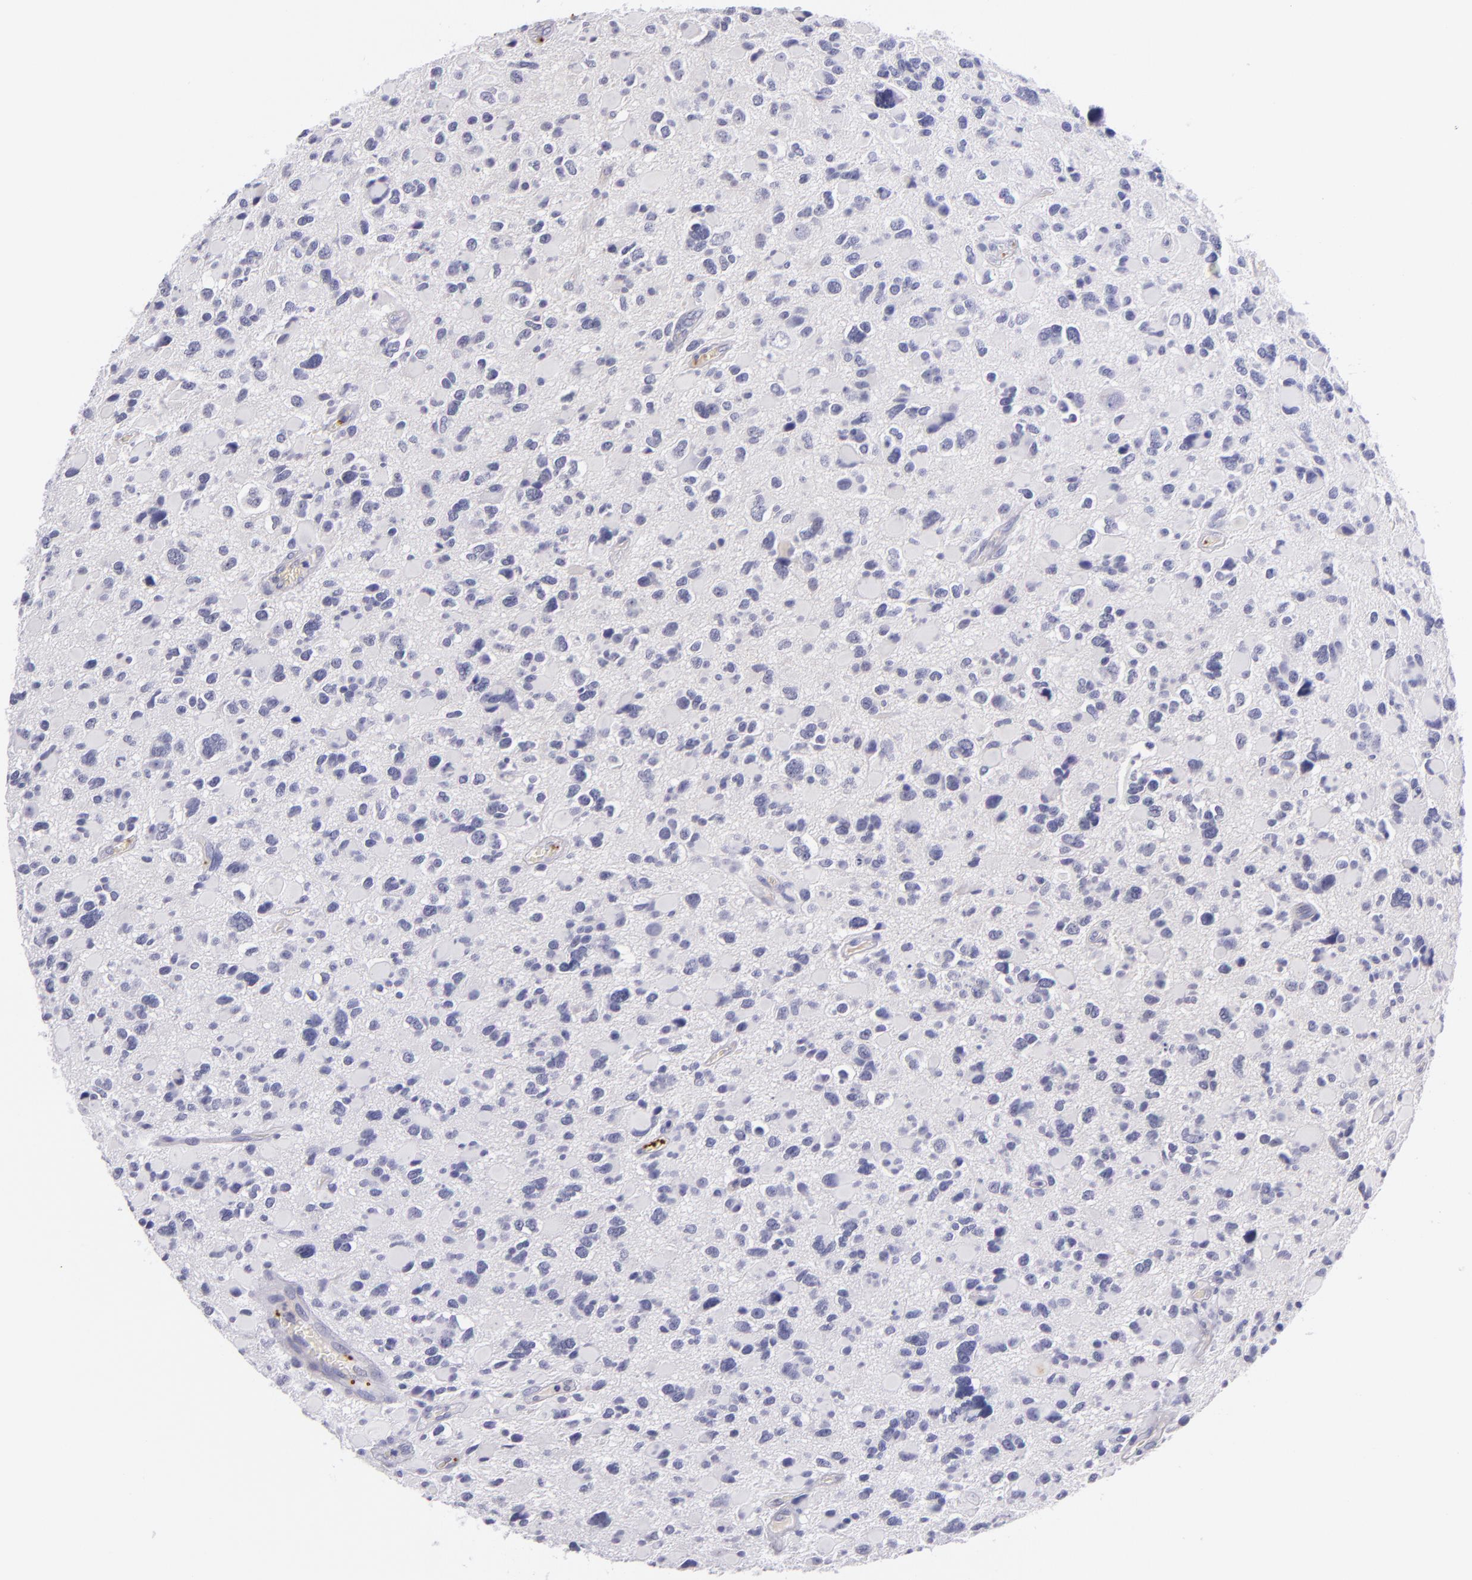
{"staining": {"intensity": "negative", "quantity": "none", "location": "none"}, "tissue": "glioma", "cell_type": "Tumor cells", "image_type": "cancer", "snomed": [{"axis": "morphology", "description": "Glioma, malignant, High grade"}, {"axis": "topography", "description": "Brain"}], "caption": "This is an IHC histopathology image of human glioma. There is no staining in tumor cells.", "gene": "GP1BA", "patient": {"sex": "female", "age": 37}}